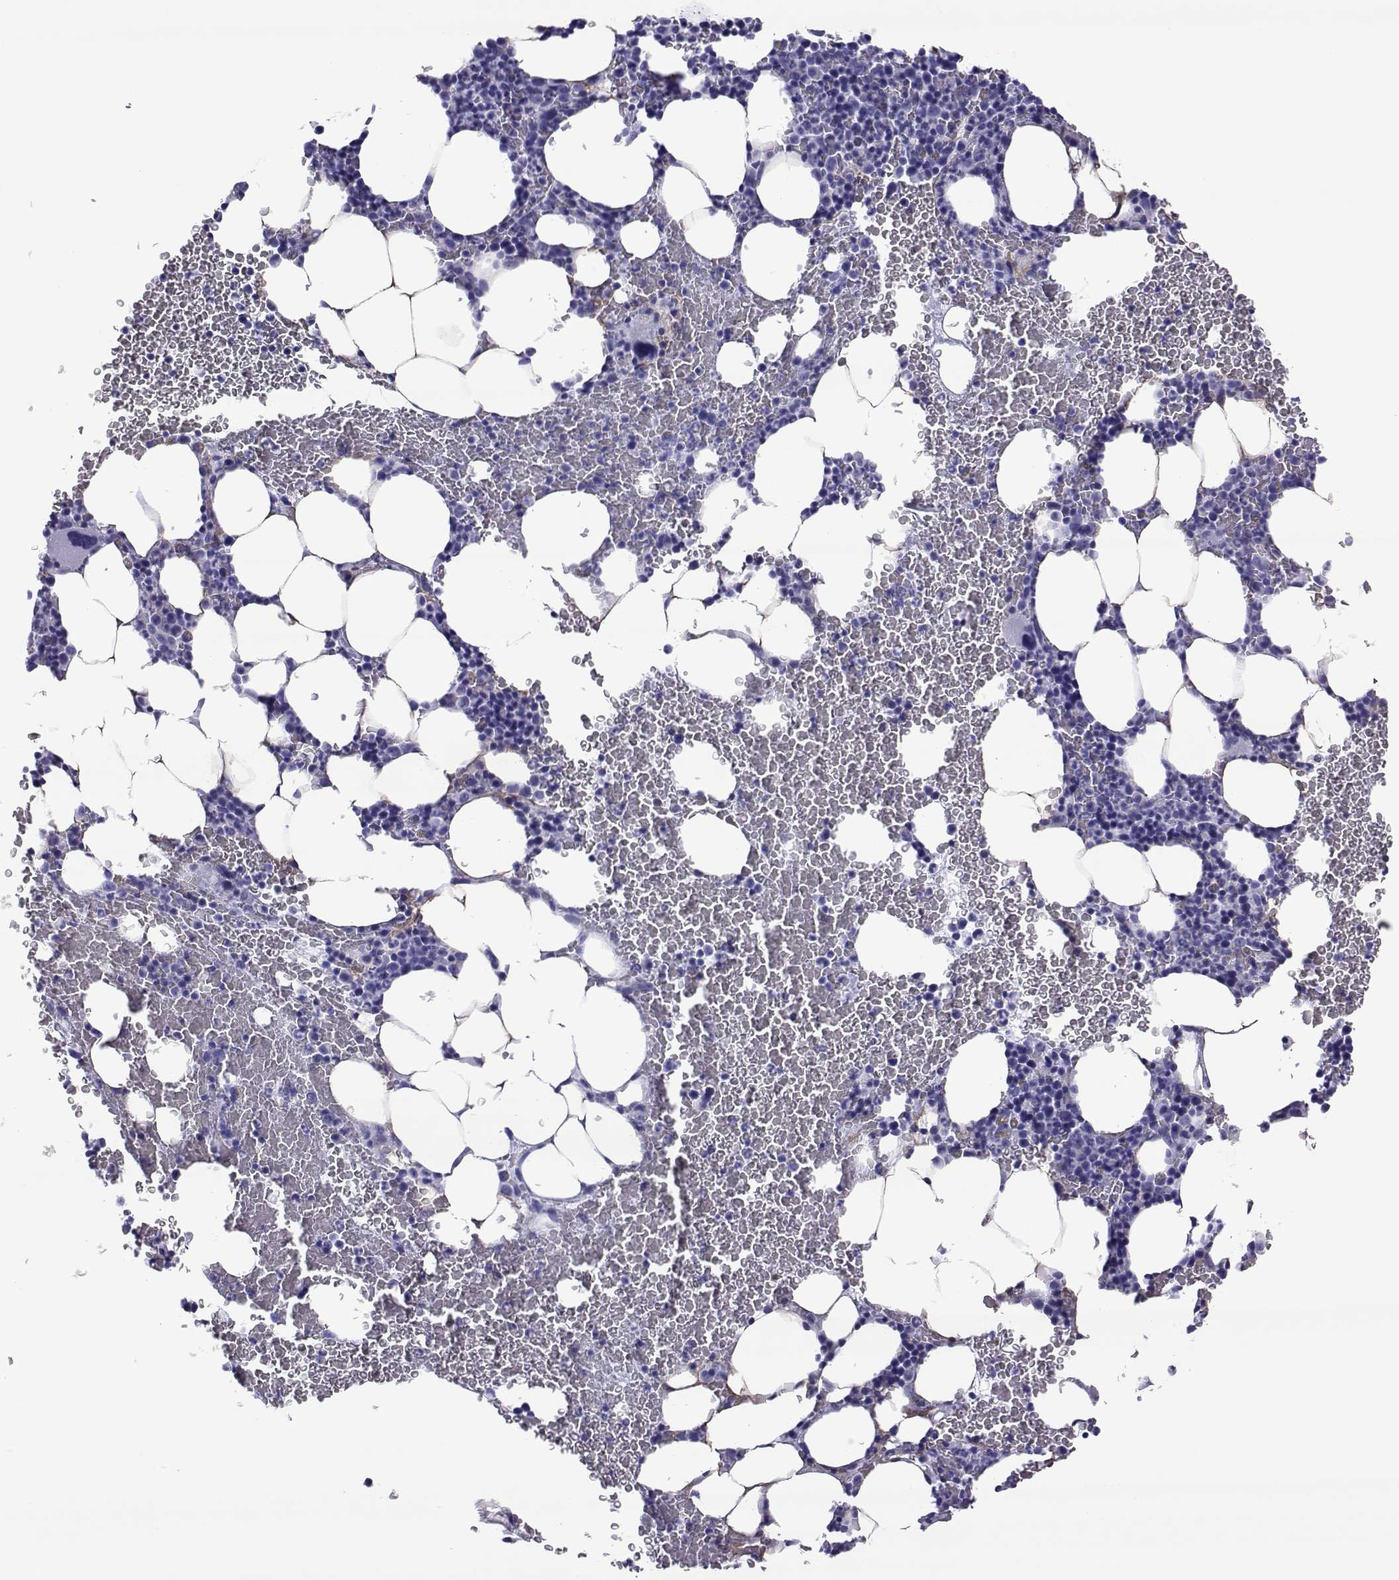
{"staining": {"intensity": "negative", "quantity": "none", "location": "none"}, "tissue": "bone marrow", "cell_type": "Hematopoietic cells", "image_type": "normal", "snomed": [{"axis": "morphology", "description": "Normal tissue, NOS"}, {"axis": "topography", "description": "Bone marrow"}], "caption": "Immunohistochemistry image of normal bone marrow: human bone marrow stained with DAB (3,3'-diaminobenzidine) displays no significant protein expression in hematopoietic cells.", "gene": "SPANXA1", "patient": {"sex": "male", "age": 64}}